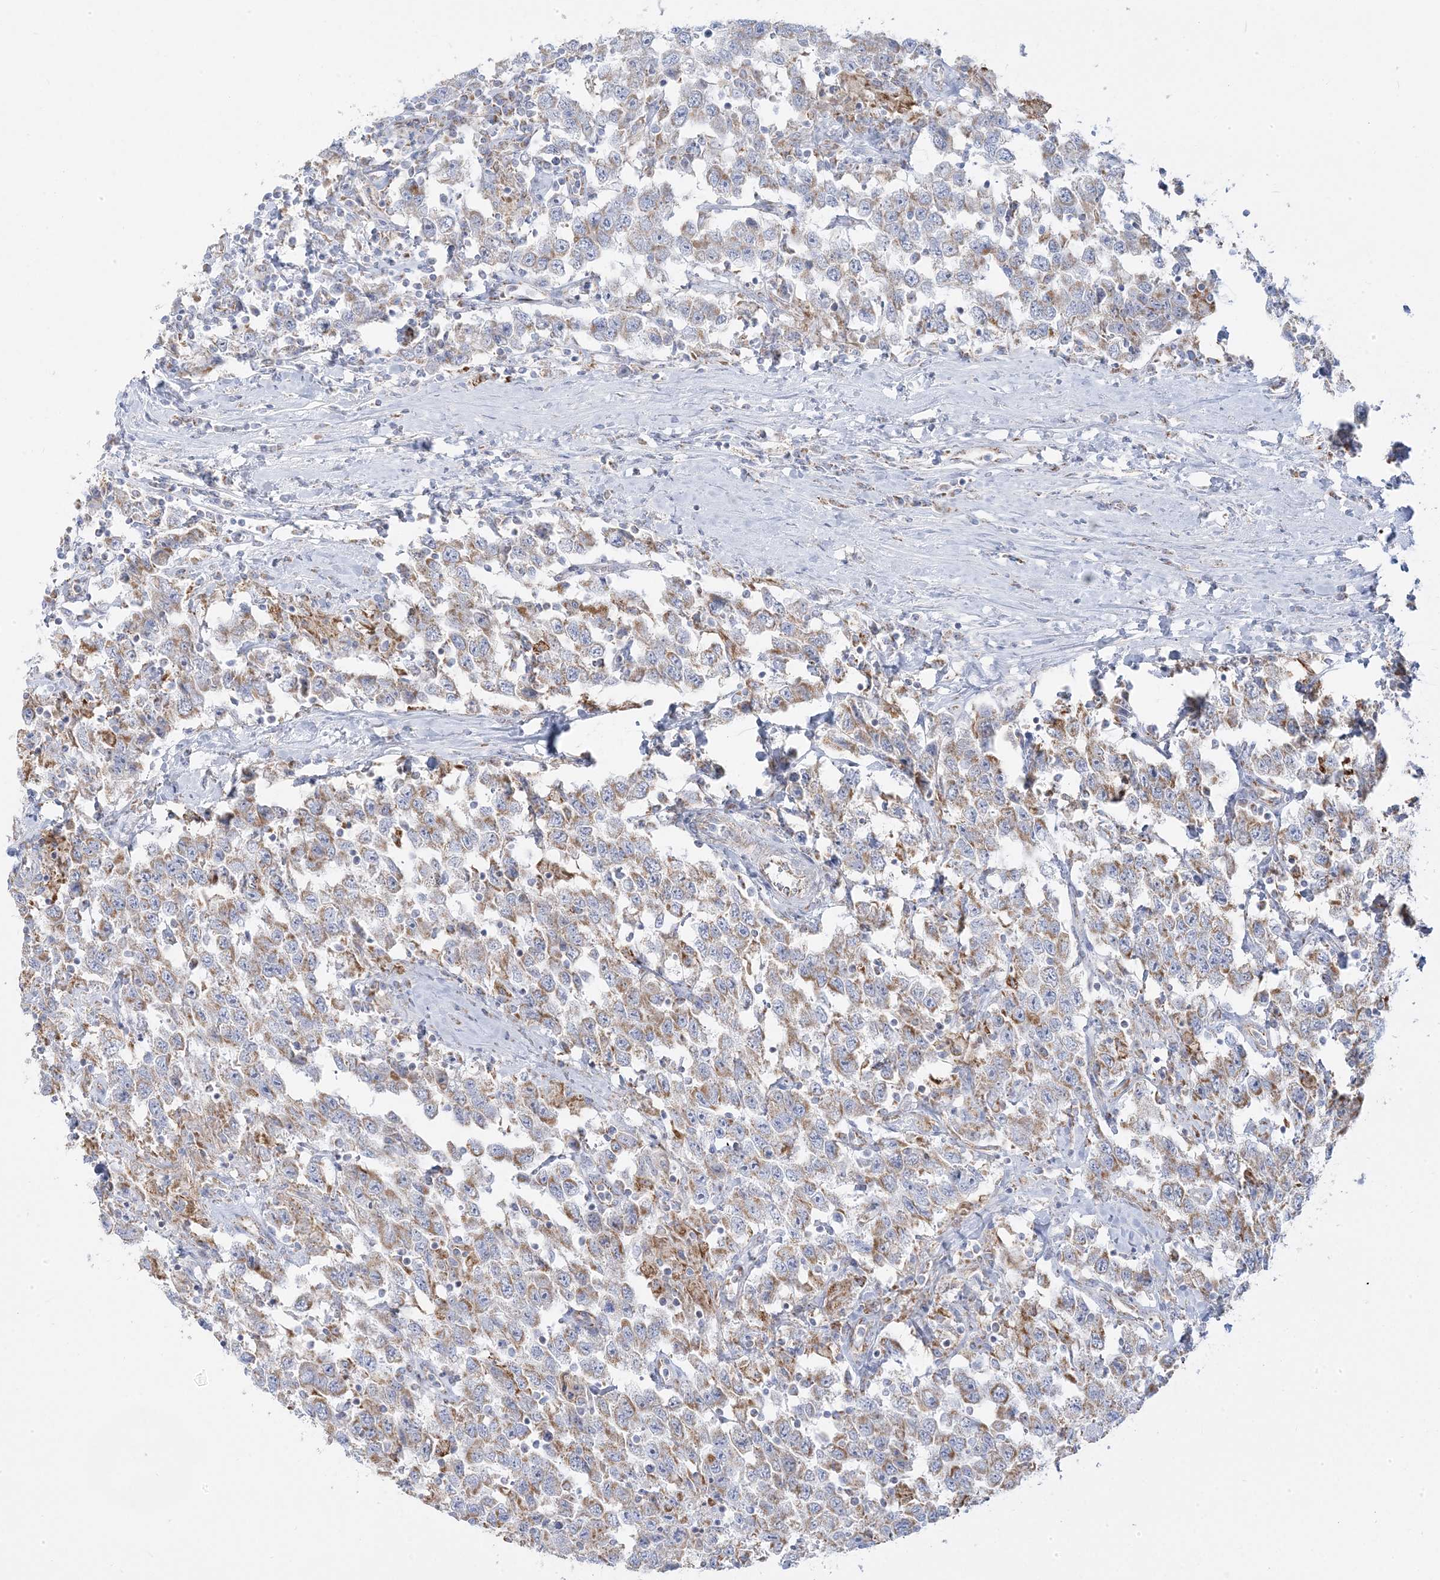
{"staining": {"intensity": "moderate", "quantity": "25%-75%", "location": "cytoplasmic/membranous"}, "tissue": "testis cancer", "cell_type": "Tumor cells", "image_type": "cancer", "snomed": [{"axis": "morphology", "description": "Seminoma, NOS"}, {"axis": "topography", "description": "Testis"}], "caption": "A micrograph of human testis cancer stained for a protein exhibits moderate cytoplasmic/membranous brown staining in tumor cells.", "gene": "PCCB", "patient": {"sex": "male", "age": 41}}